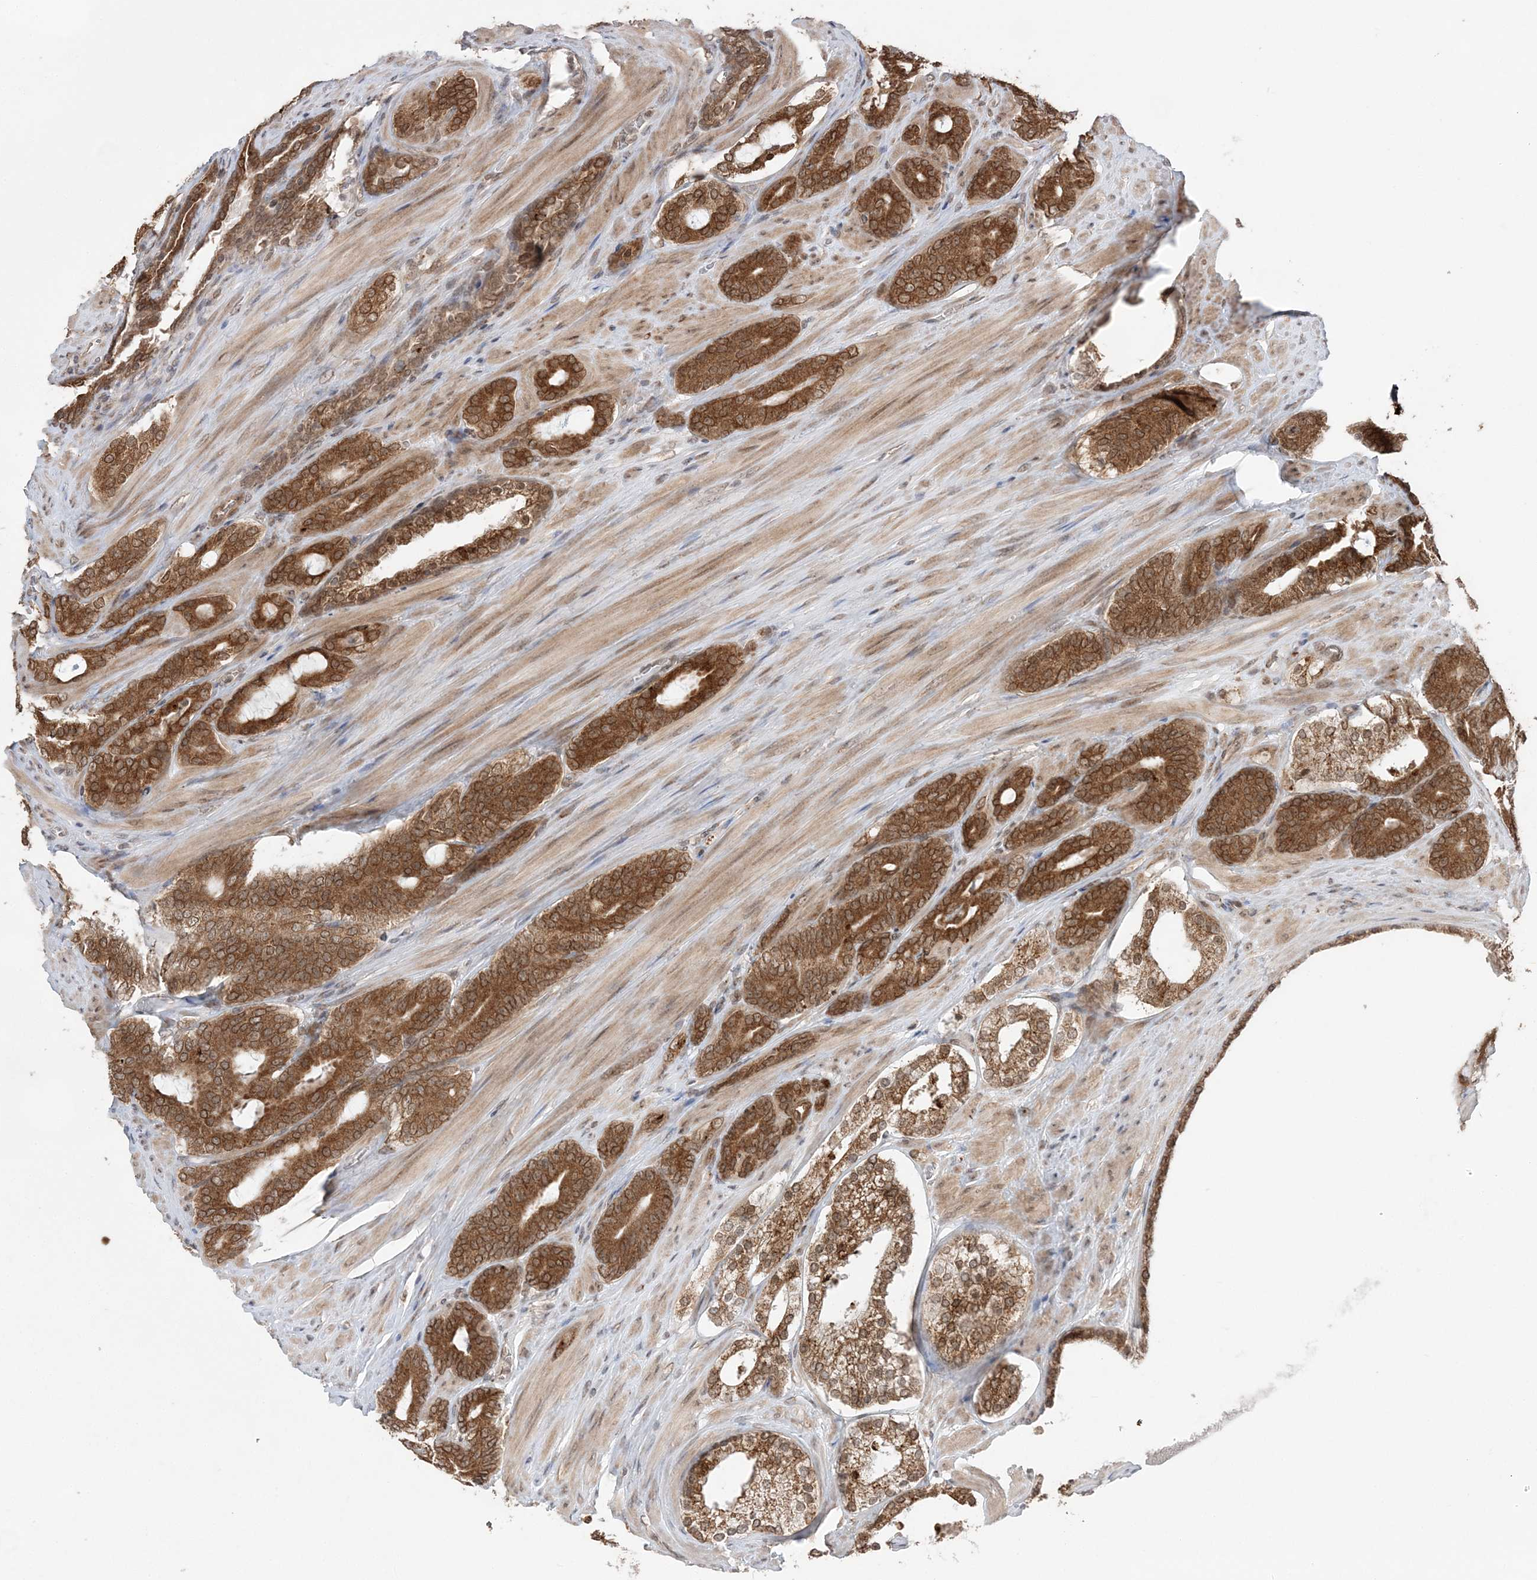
{"staining": {"intensity": "strong", "quantity": ">75%", "location": "cytoplasmic/membranous"}, "tissue": "prostate cancer", "cell_type": "Tumor cells", "image_type": "cancer", "snomed": [{"axis": "morphology", "description": "Adenocarcinoma, Low grade"}, {"axis": "topography", "description": "Prostate"}], "caption": "Immunohistochemical staining of human prostate cancer (adenocarcinoma (low-grade)) displays strong cytoplasmic/membranous protein staining in about >75% of tumor cells. The protein of interest is stained brown, and the nuclei are stained in blue (DAB (3,3'-diaminobenzidine) IHC with brightfield microscopy, high magnification).", "gene": "TMED10", "patient": {"sex": "male", "age": 63}}